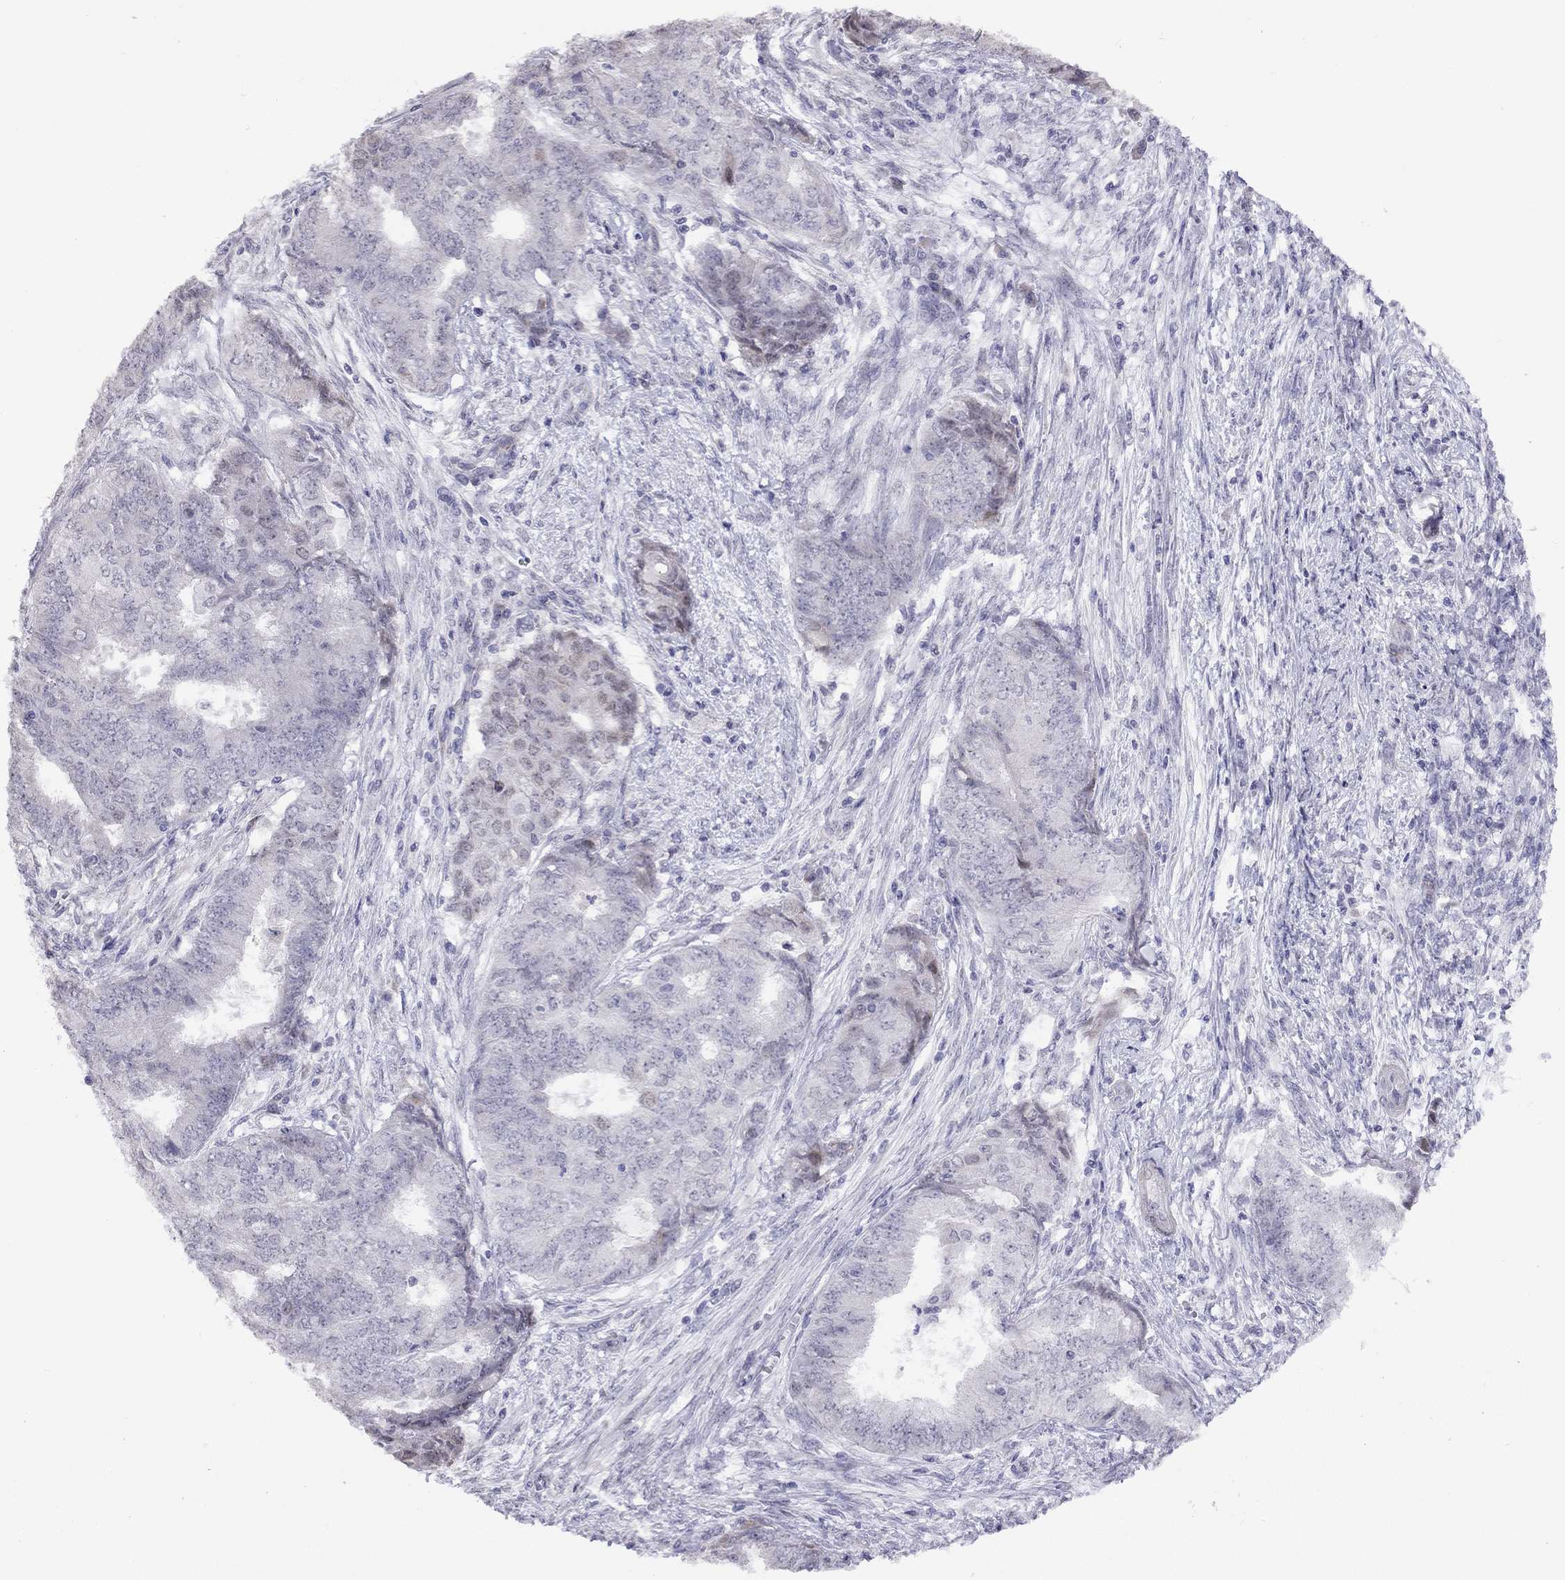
{"staining": {"intensity": "weak", "quantity": "<25%", "location": "nuclear"}, "tissue": "endometrial cancer", "cell_type": "Tumor cells", "image_type": "cancer", "snomed": [{"axis": "morphology", "description": "Adenocarcinoma, NOS"}, {"axis": "topography", "description": "Endometrium"}], "caption": "Endometrial cancer (adenocarcinoma) stained for a protein using immunohistochemistry (IHC) shows no positivity tumor cells.", "gene": "HES5", "patient": {"sex": "female", "age": 62}}